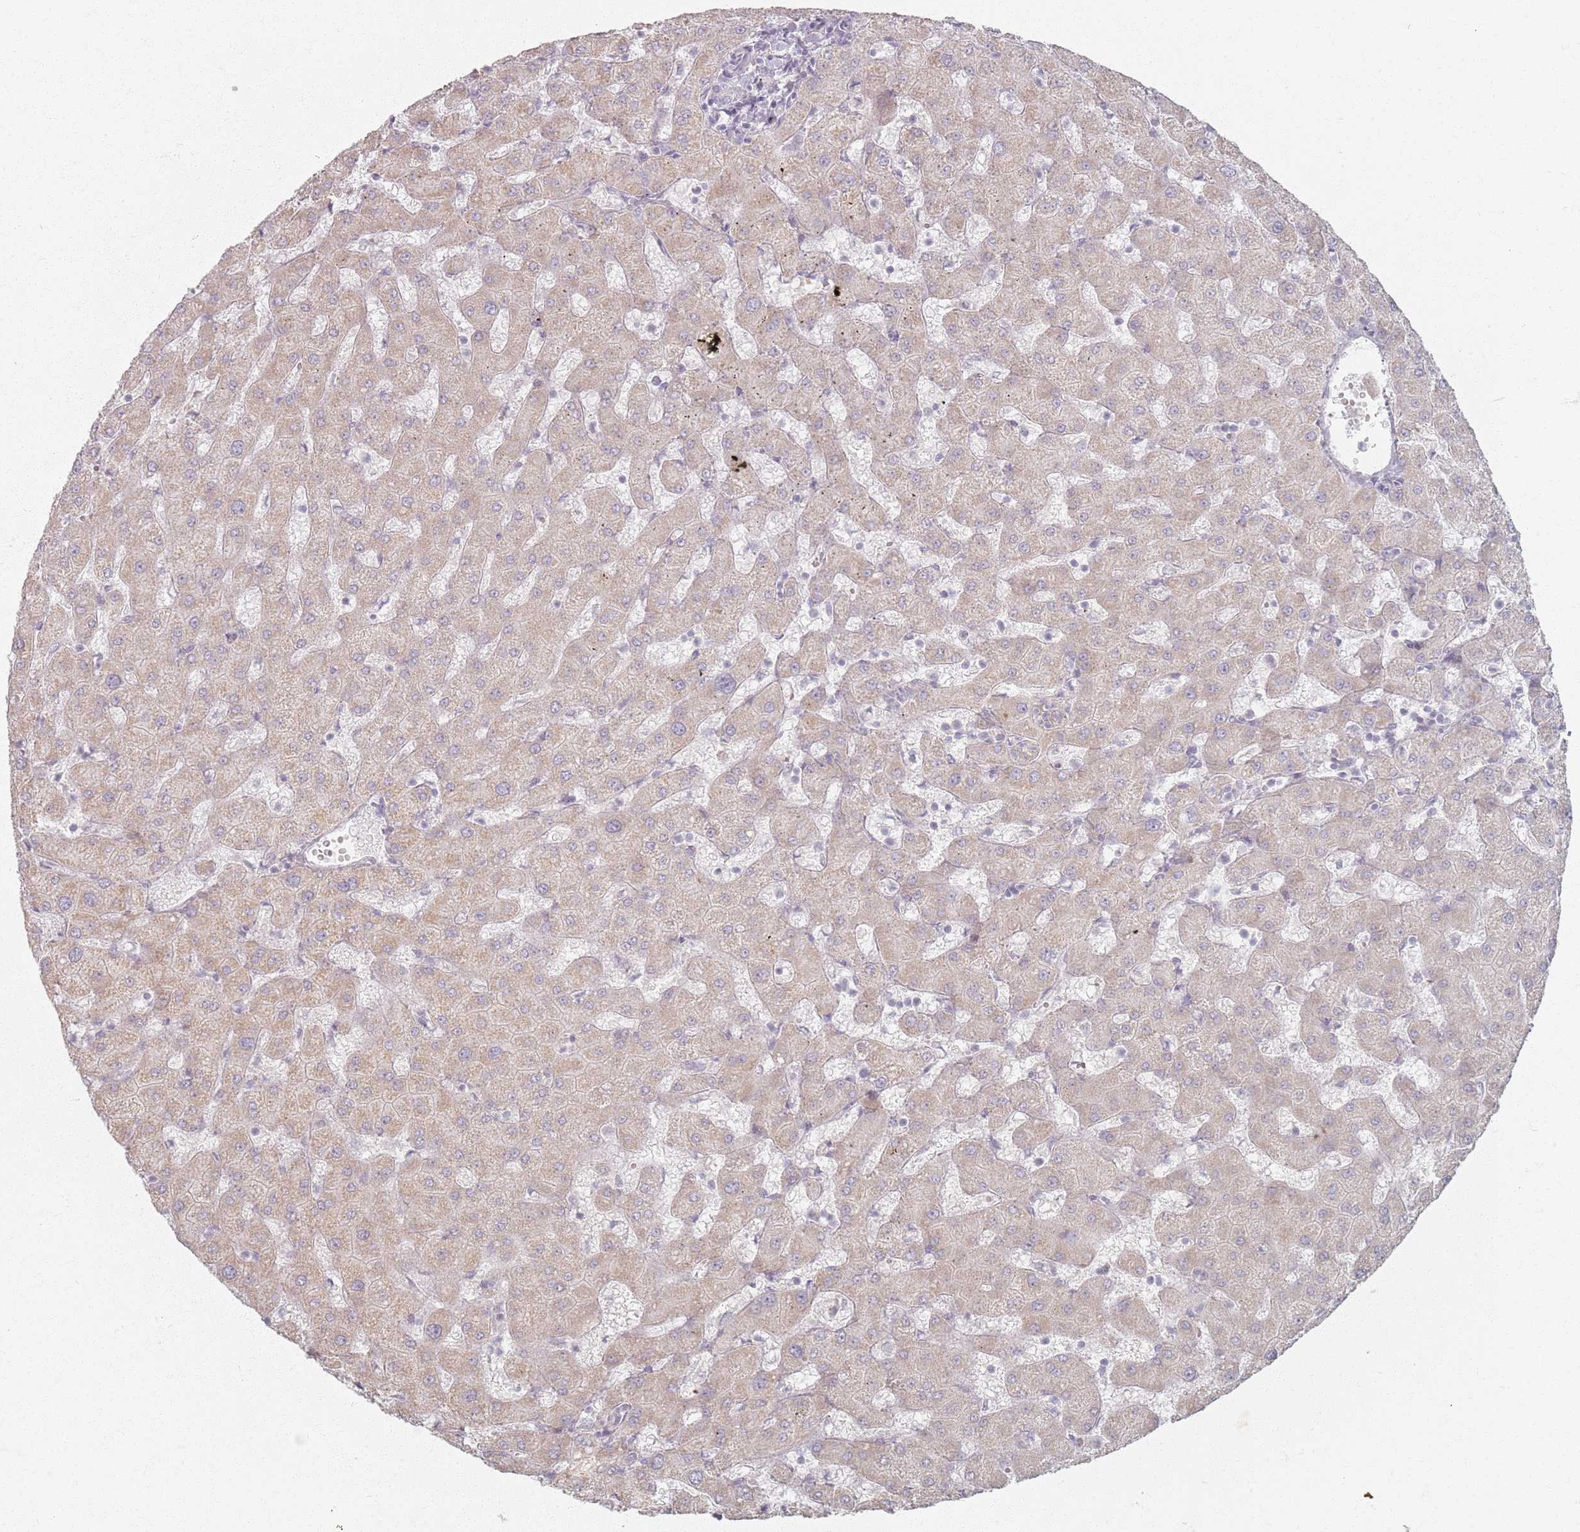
{"staining": {"intensity": "negative", "quantity": "none", "location": "none"}, "tissue": "liver", "cell_type": "Cholangiocytes", "image_type": "normal", "snomed": [{"axis": "morphology", "description": "Normal tissue, NOS"}, {"axis": "topography", "description": "Liver"}], "caption": "The photomicrograph exhibits no significant staining in cholangiocytes of liver.", "gene": "PKD2L2", "patient": {"sex": "female", "age": 63}}